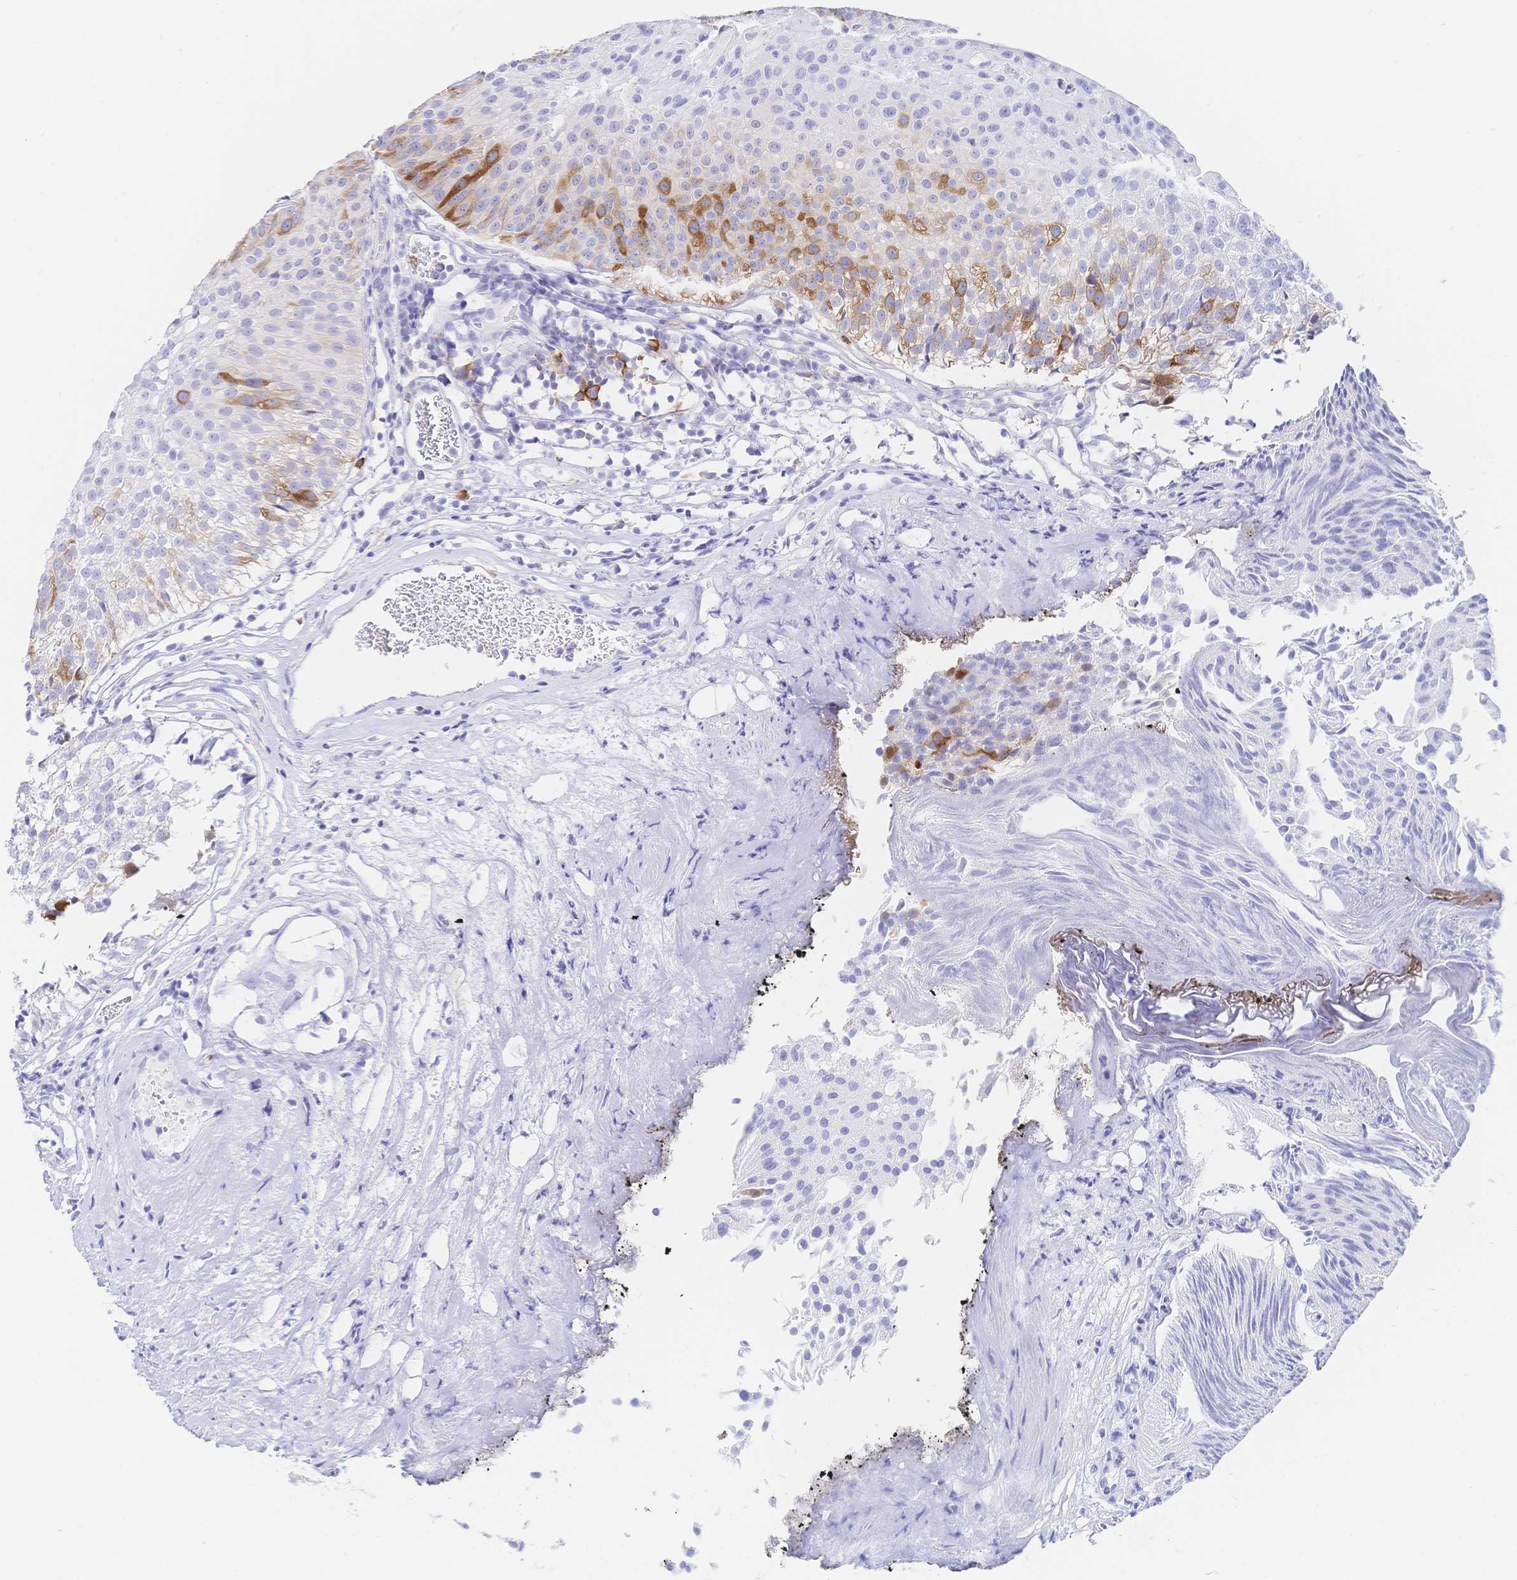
{"staining": {"intensity": "moderate", "quantity": "<25%", "location": "cytoplasmic/membranous"}, "tissue": "urothelial cancer", "cell_type": "Tumor cells", "image_type": "cancer", "snomed": [{"axis": "morphology", "description": "Urothelial carcinoma, Low grade"}, {"axis": "topography", "description": "Urinary bladder"}], "caption": "Immunohistochemistry micrograph of neoplastic tissue: human urothelial cancer stained using IHC reveals low levels of moderate protein expression localized specifically in the cytoplasmic/membranous of tumor cells, appearing as a cytoplasmic/membranous brown color.", "gene": "RRM1", "patient": {"sex": "male", "age": 80}}